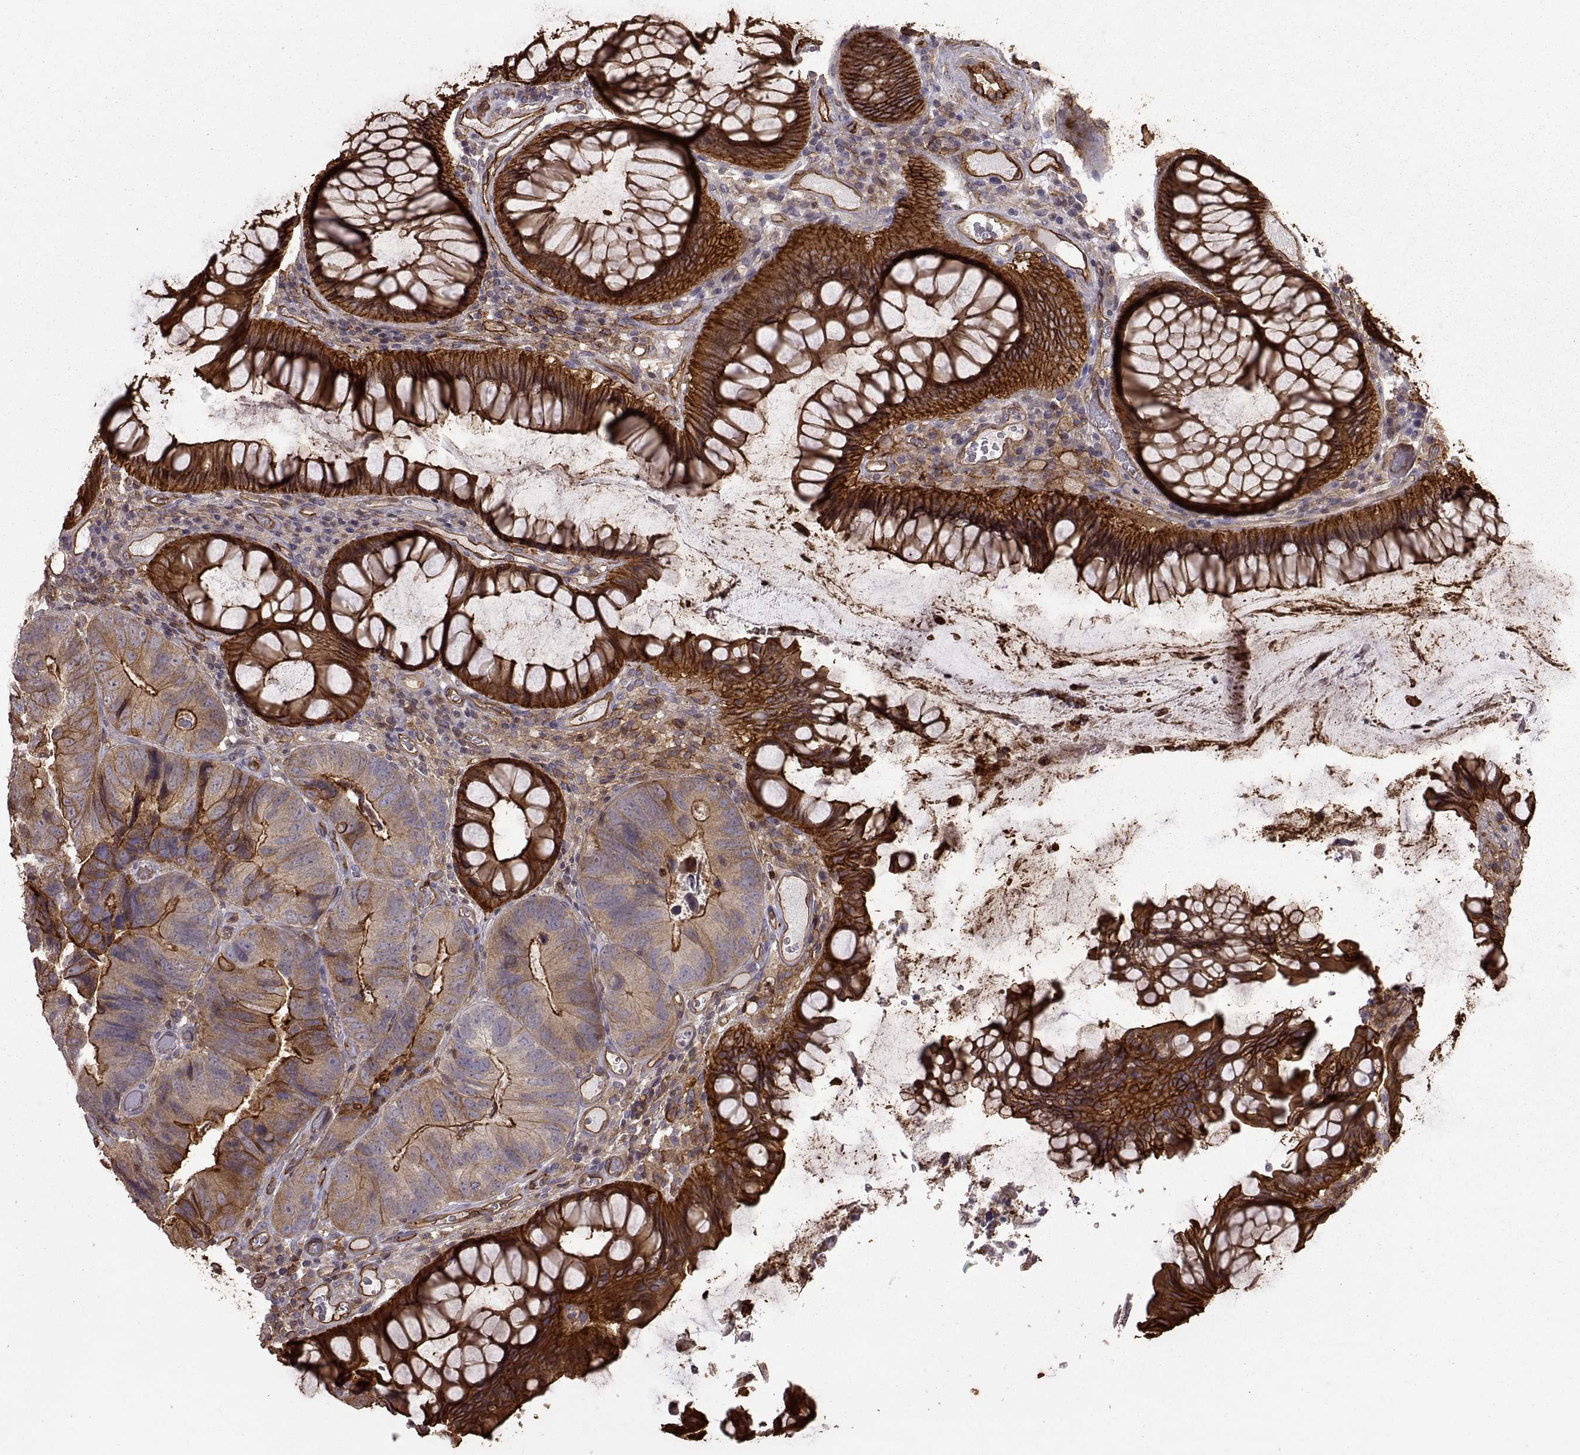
{"staining": {"intensity": "strong", "quantity": "25%-75%", "location": "cytoplasmic/membranous"}, "tissue": "colorectal cancer", "cell_type": "Tumor cells", "image_type": "cancer", "snomed": [{"axis": "morphology", "description": "Adenocarcinoma, NOS"}, {"axis": "topography", "description": "Colon"}], "caption": "Immunohistochemical staining of colorectal cancer (adenocarcinoma) exhibits high levels of strong cytoplasmic/membranous positivity in about 25%-75% of tumor cells.", "gene": "S100A10", "patient": {"sex": "female", "age": 67}}